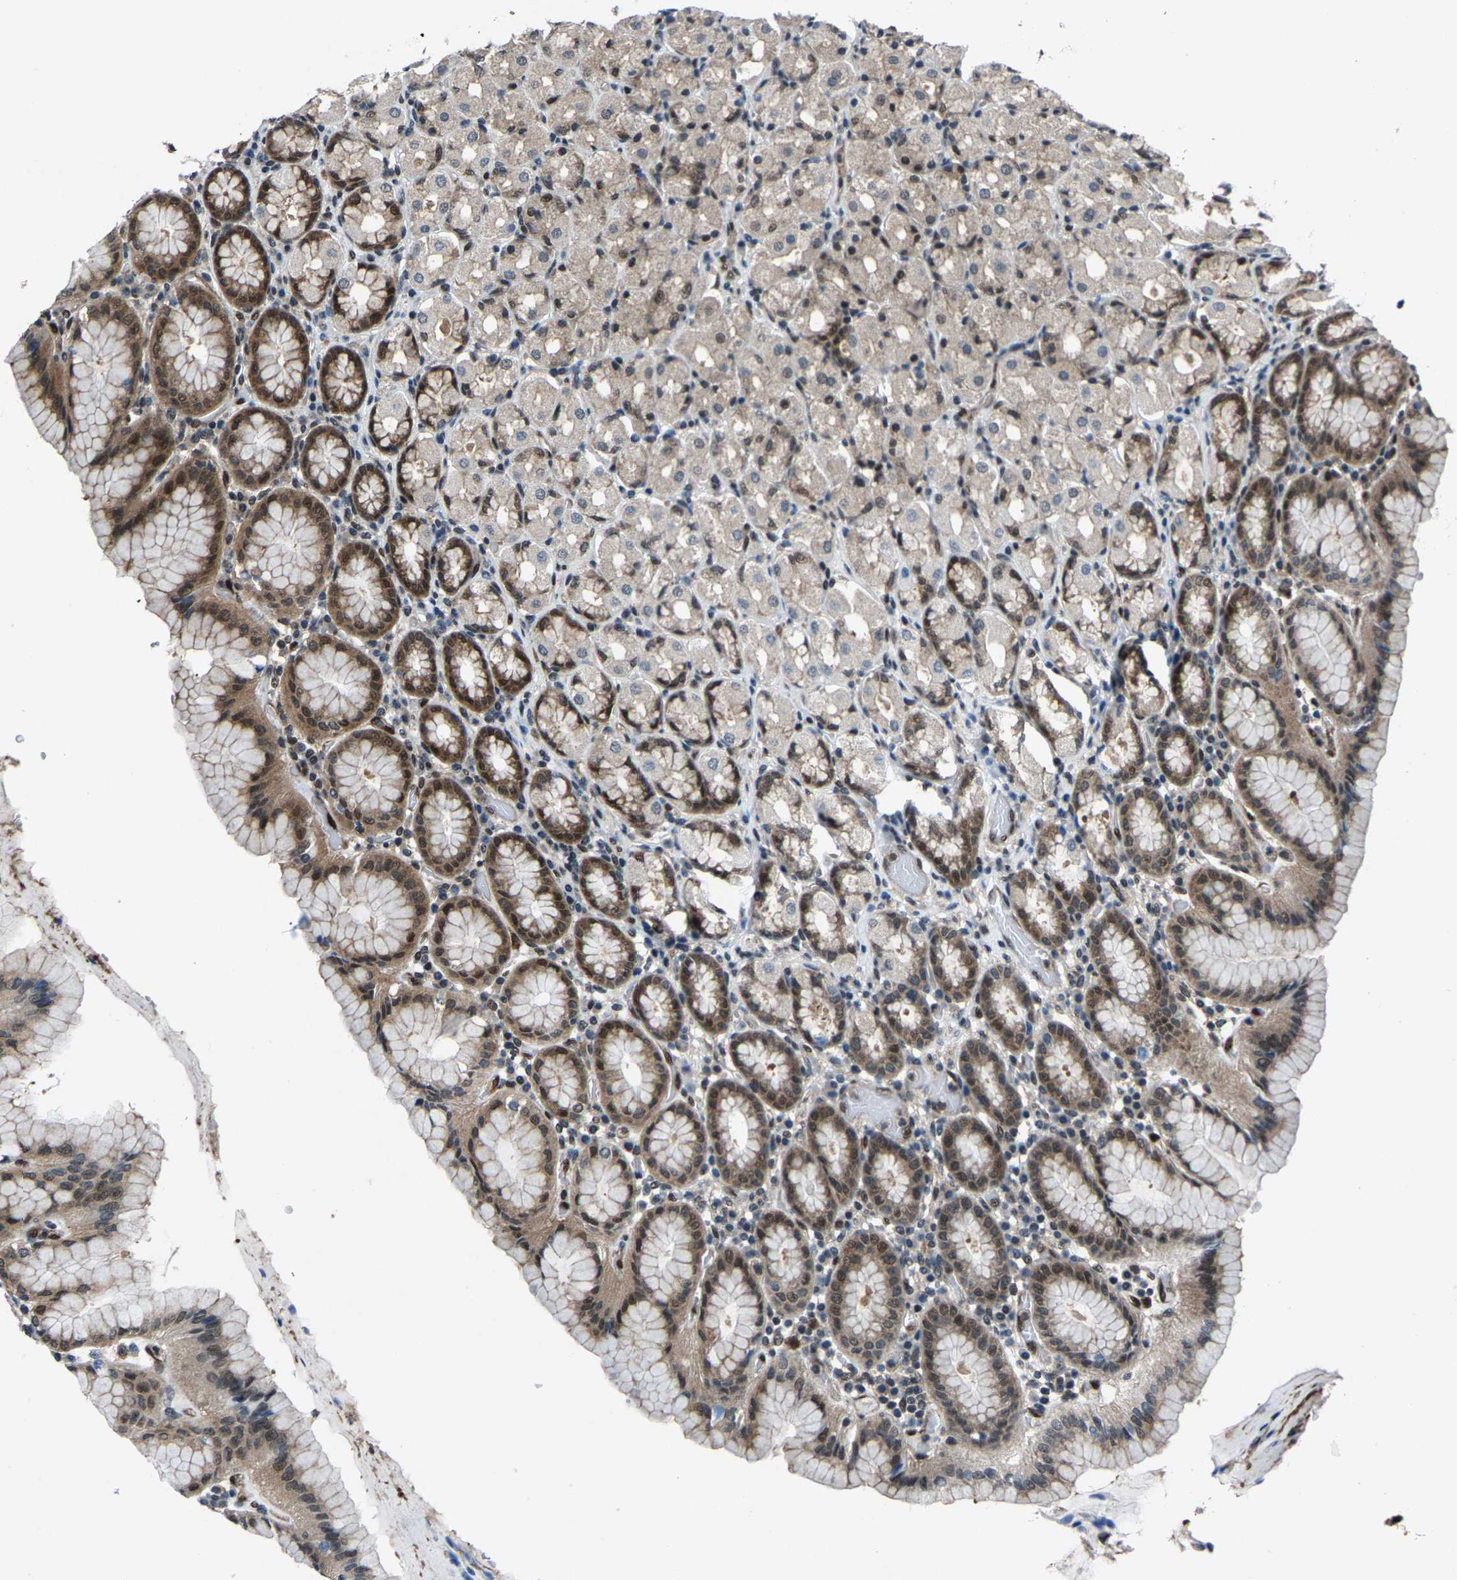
{"staining": {"intensity": "moderate", "quantity": "25%-75%", "location": "cytoplasmic/membranous,nuclear"}, "tissue": "stomach", "cell_type": "Glandular cells", "image_type": "normal", "snomed": [{"axis": "morphology", "description": "Normal tissue, NOS"}, {"axis": "topography", "description": "Stomach, upper"}], "caption": "Protein staining demonstrates moderate cytoplasmic/membranous,nuclear expression in about 25%-75% of glandular cells in unremarkable stomach. The protein of interest is stained brown, and the nuclei are stained in blue (DAB (3,3'-diaminobenzidine) IHC with brightfield microscopy, high magnification).", "gene": "ATXN3", "patient": {"sex": "male", "age": 68}}